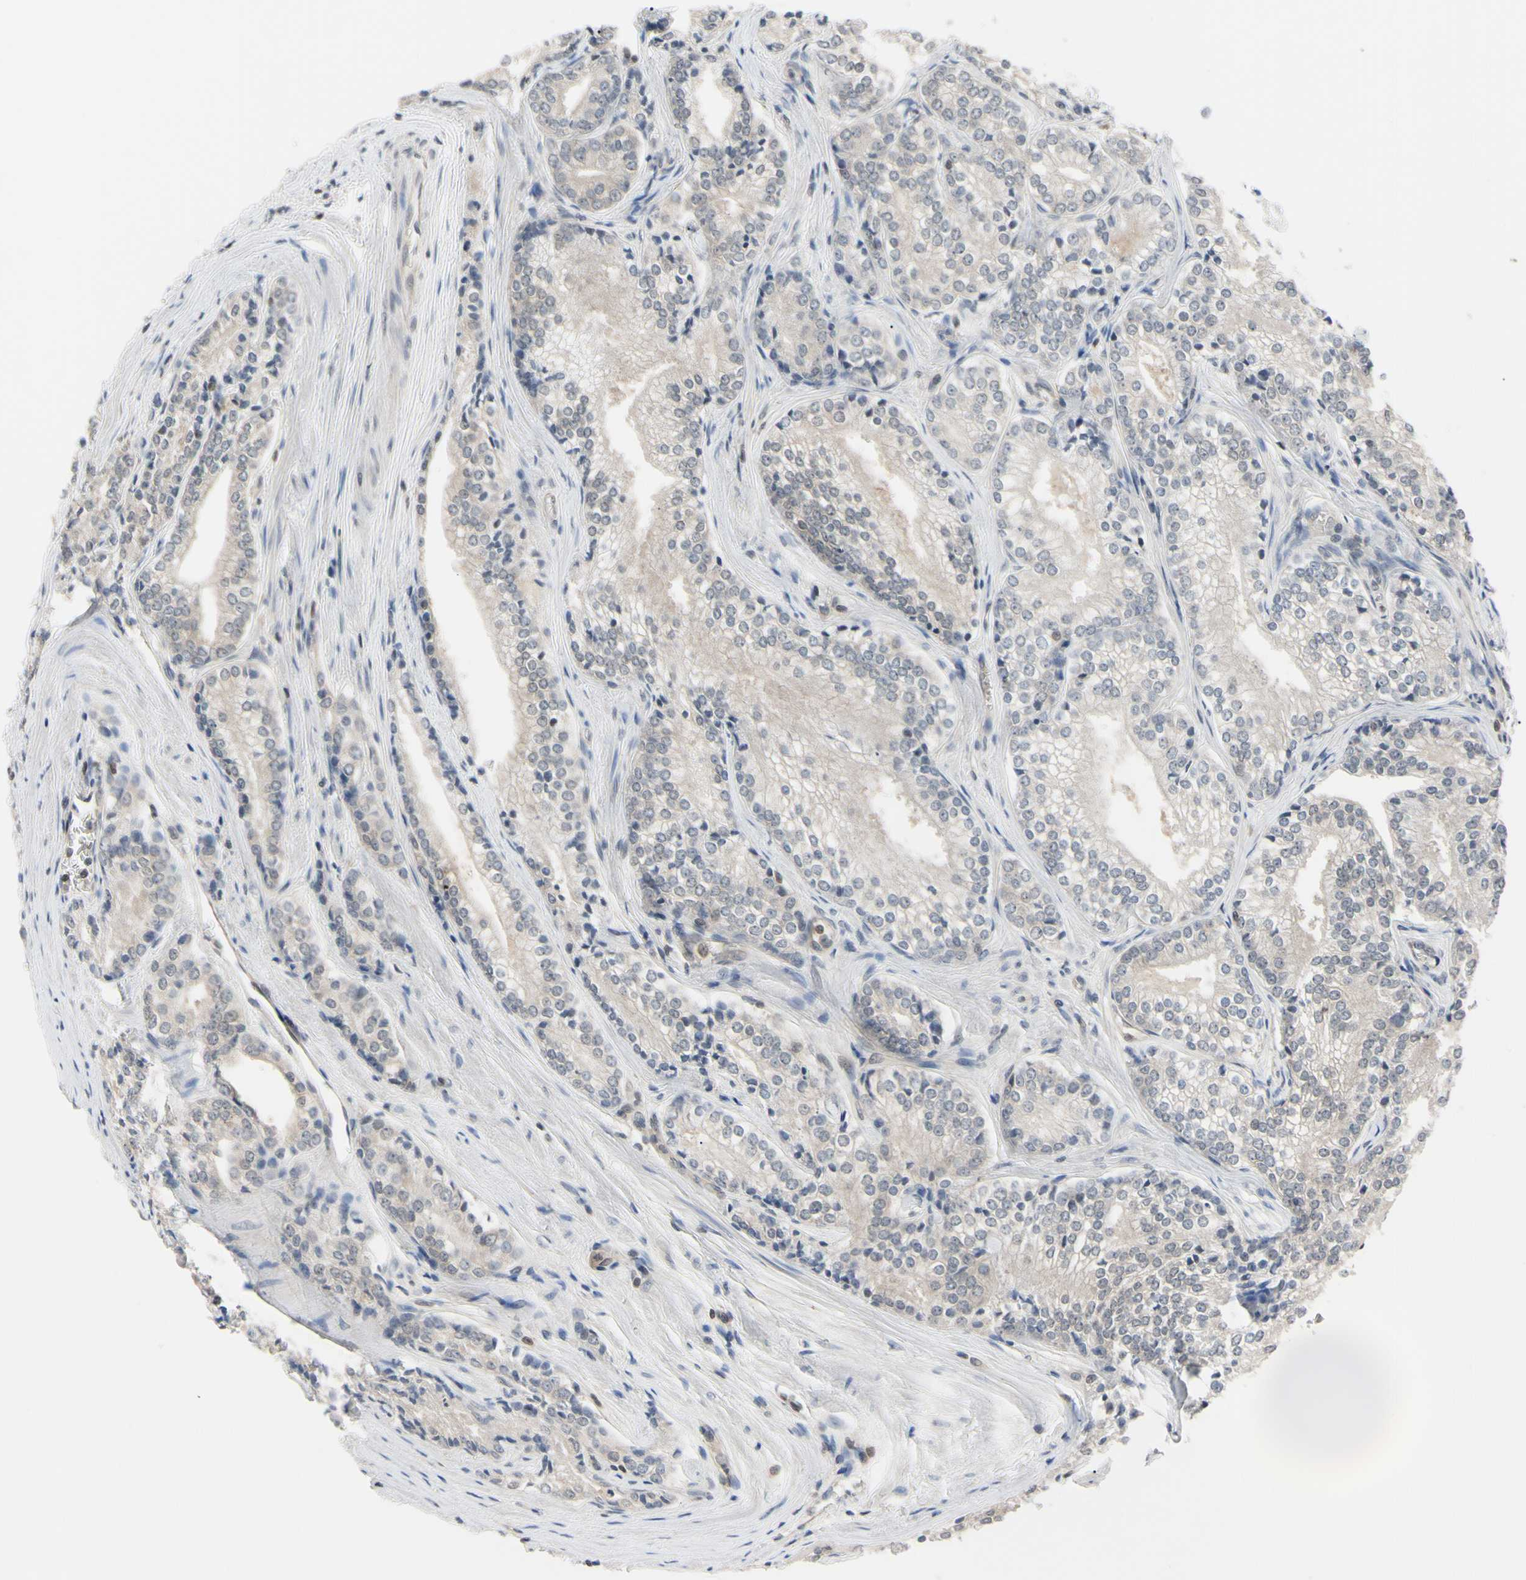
{"staining": {"intensity": "negative", "quantity": "none", "location": "none"}, "tissue": "prostate cancer", "cell_type": "Tumor cells", "image_type": "cancer", "snomed": [{"axis": "morphology", "description": "Adenocarcinoma, Low grade"}, {"axis": "topography", "description": "Prostate"}], "caption": "The immunohistochemistry histopathology image has no significant positivity in tumor cells of adenocarcinoma (low-grade) (prostate) tissue.", "gene": "UBE2I", "patient": {"sex": "male", "age": 60}}